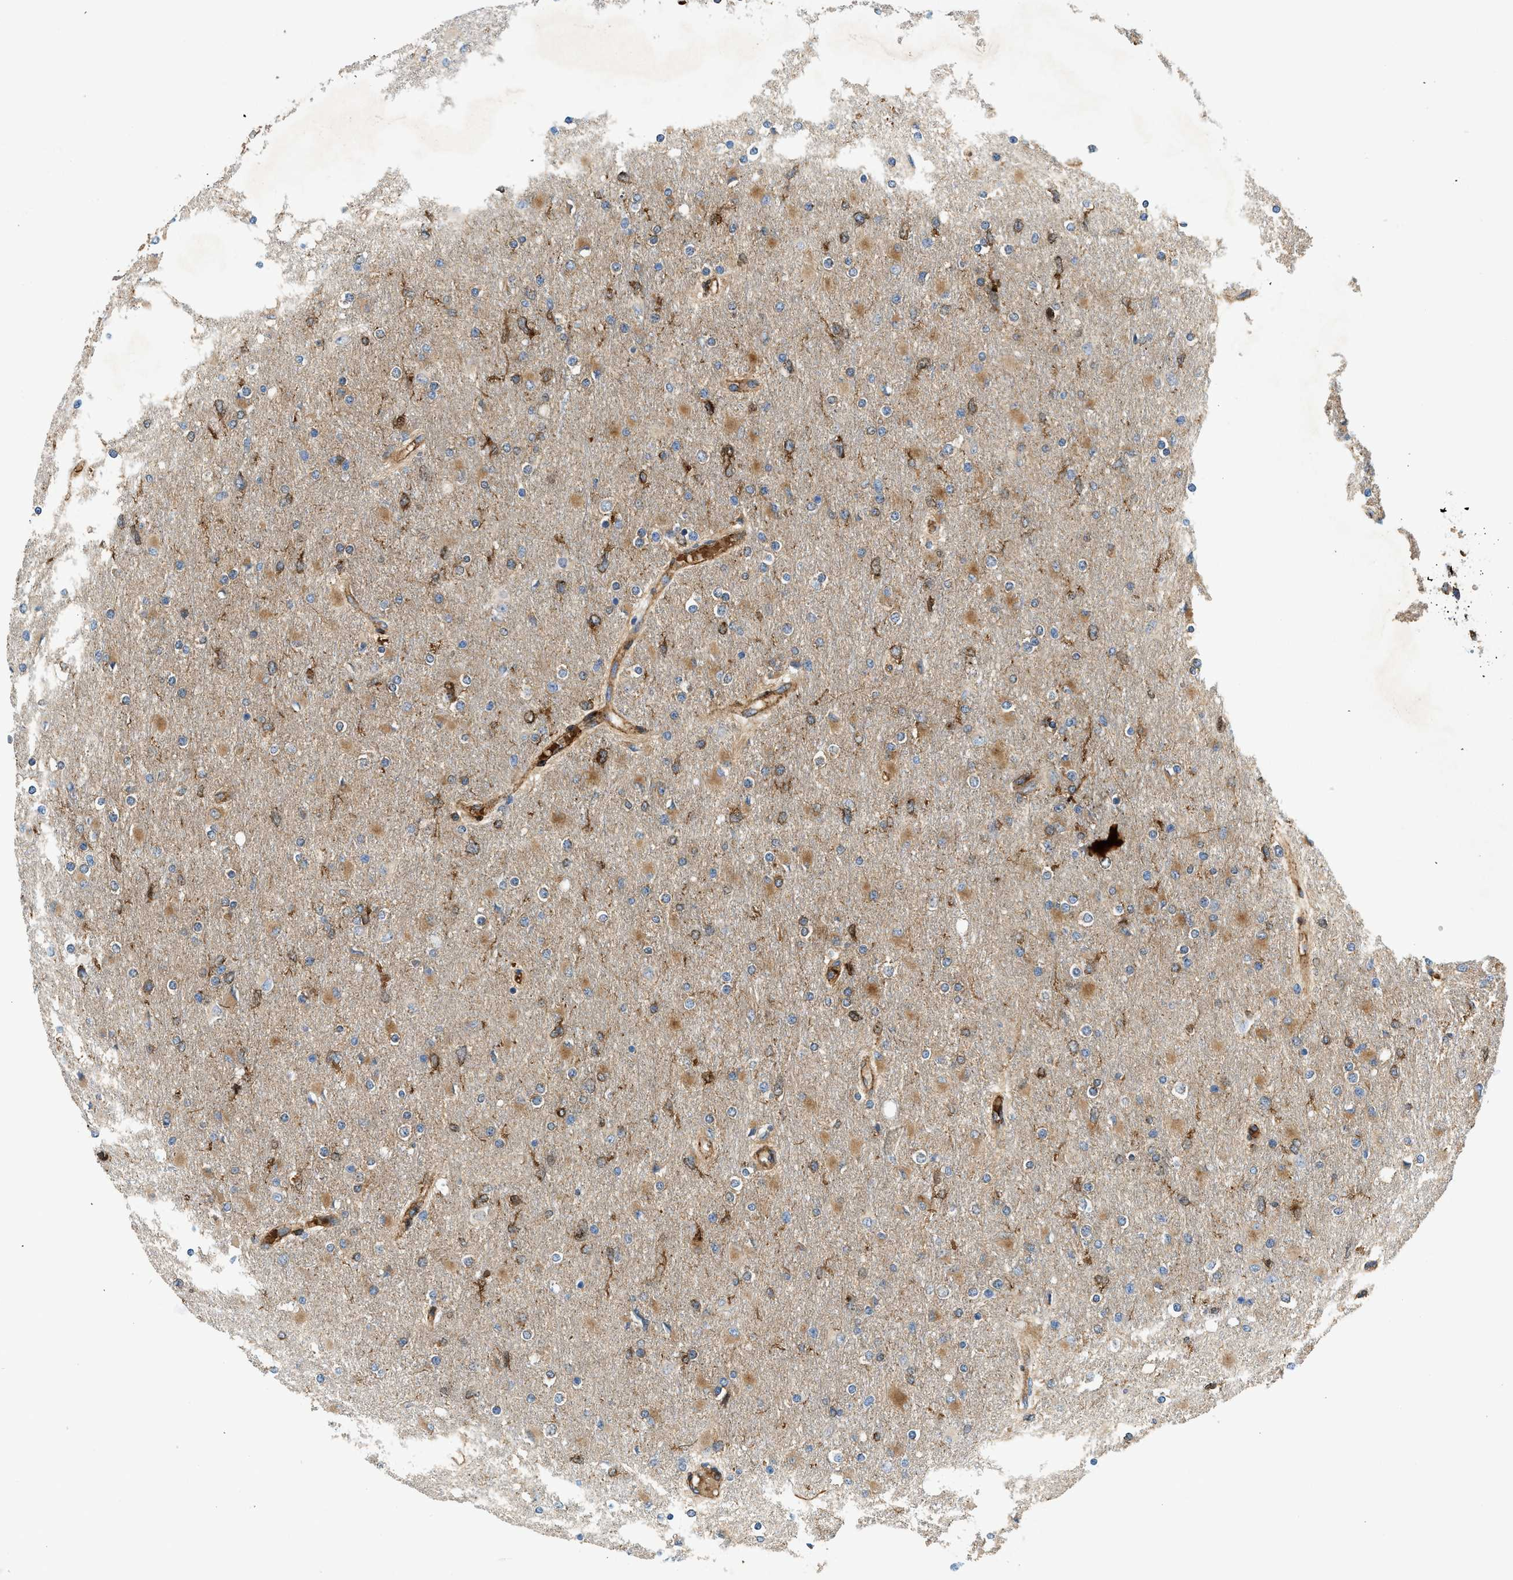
{"staining": {"intensity": "weak", "quantity": "25%-75%", "location": "cytoplasmic/membranous"}, "tissue": "glioma", "cell_type": "Tumor cells", "image_type": "cancer", "snomed": [{"axis": "morphology", "description": "Glioma, malignant, High grade"}, {"axis": "topography", "description": "Cerebral cortex"}], "caption": "Human glioma stained for a protein (brown) shows weak cytoplasmic/membranous positive positivity in about 25%-75% of tumor cells.", "gene": "HIP1", "patient": {"sex": "female", "age": 36}}